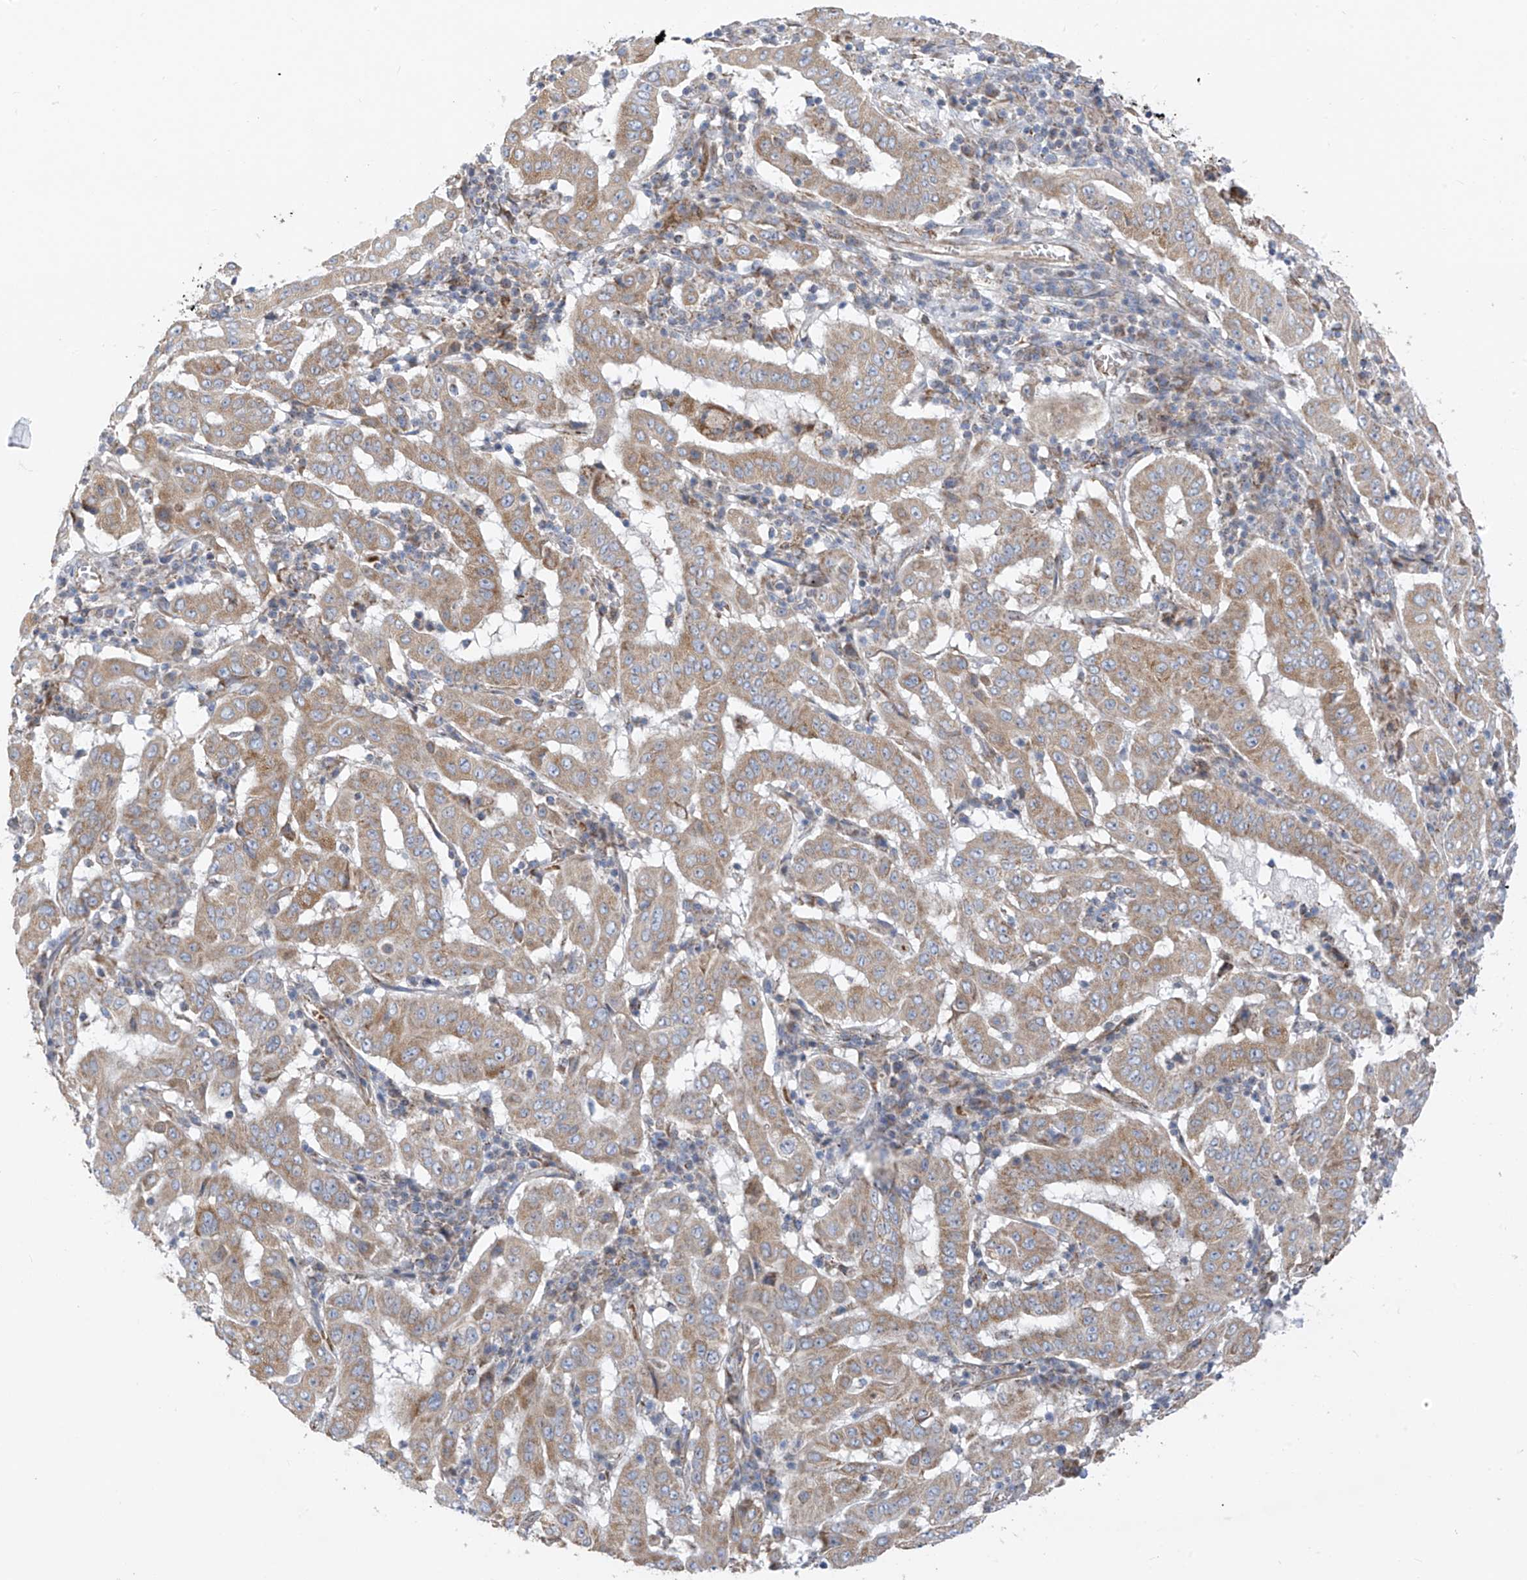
{"staining": {"intensity": "moderate", "quantity": ">75%", "location": "cytoplasmic/membranous"}, "tissue": "pancreatic cancer", "cell_type": "Tumor cells", "image_type": "cancer", "snomed": [{"axis": "morphology", "description": "Adenocarcinoma, NOS"}, {"axis": "topography", "description": "Pancreas"}], "caption": "Tumor cells demonstrate medium levels of moderate cytoplasmic/membranous positivity in about >75% of cells in human pancreatic cancer (adenocarcinoma). The protein is shown in brown color, while the nuclei are stained blue.", "gene": "EOMES", "patient": {"sex": "male", "age": 63}}